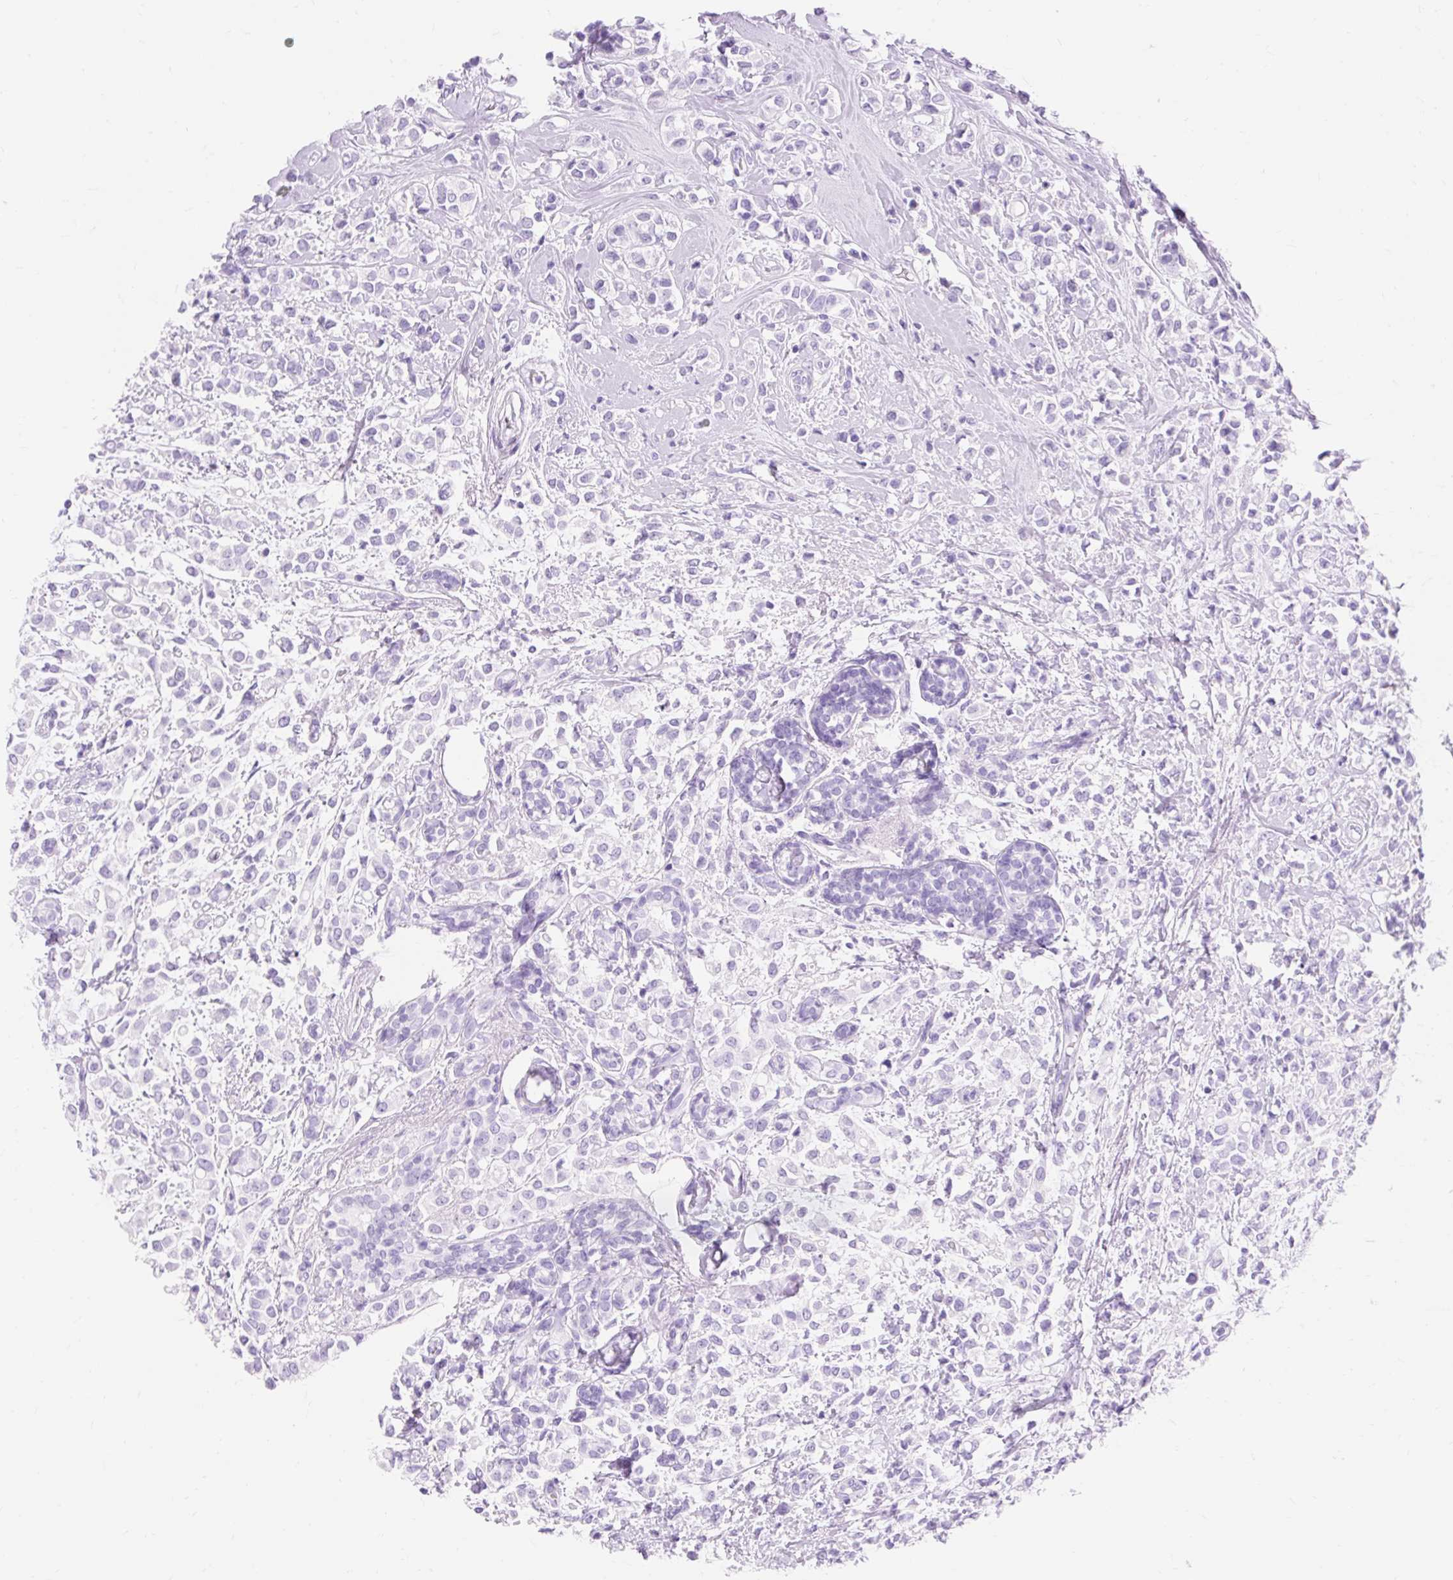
{"staining": {"intensity": "negative", "quantity": "none", "location": "none"}, "tissue": "breast cancer", "cell_type": "Tumor cells", "image_type": "cancer", "snomed": [{"axis": "morphology", "description": "Lobular carcinoma"}, {"axis": "topography", "description": "Breast"}], "caption": "Breast cancer (lobular carcinoma) stained for a protein using IHC reveals no expression tumor cells.", "gene": "MBP", "patient": {"sex": "female", "age": 68}}